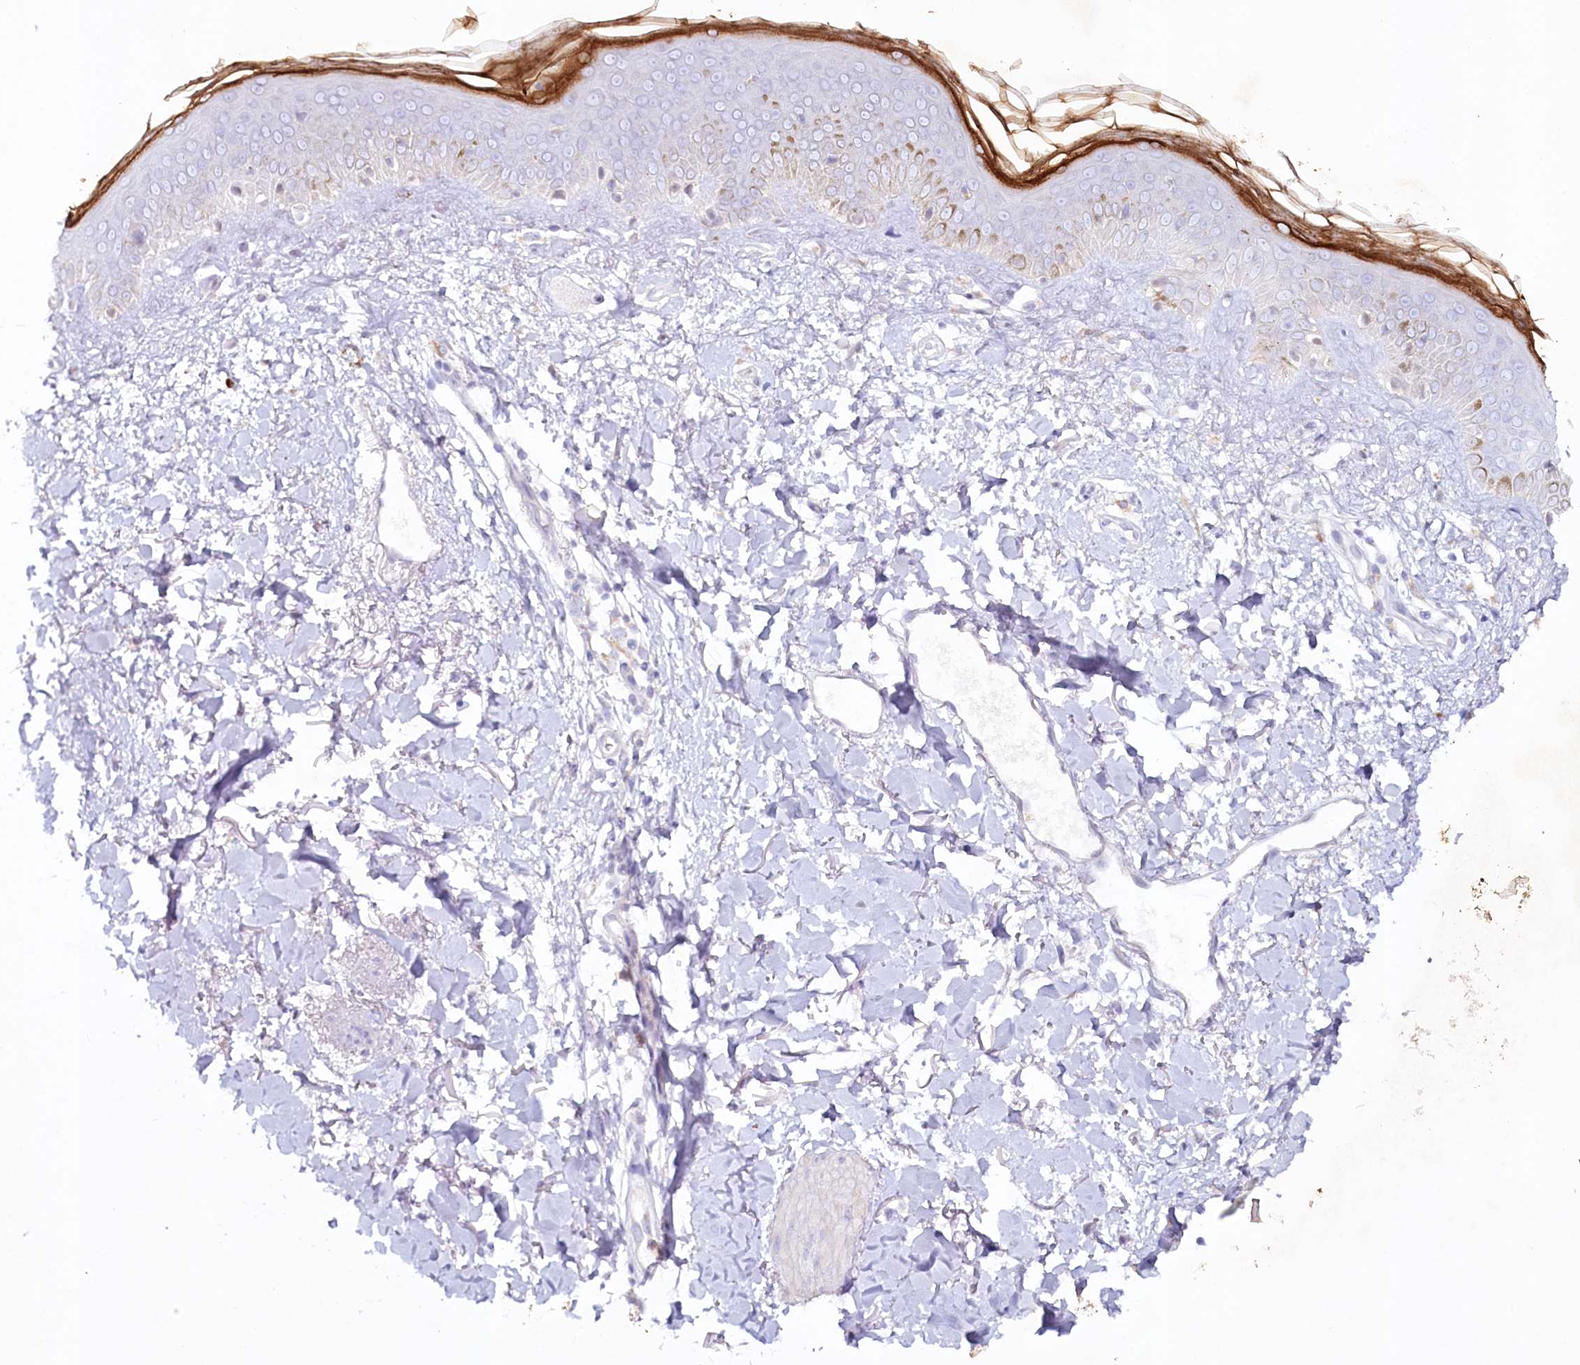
{"staining": {"intensity": "negative", "quantity": "none", "location": "none"}, "tissue": "skin", "cell_type": "Fibroblasts", "image_type": "normal", "snomed": [{"axis": "morphology", "description": "Normal tissue, NOS"}, {"axis": "topography", "description": "Skin"}], "caption": "There is no significant expression in fibroblasts of skin. (Brightfield microscopy of DAB IHC at high magnification).", "gene": "PSAPL1", "patient": {"sex": "female", "age": 58}}